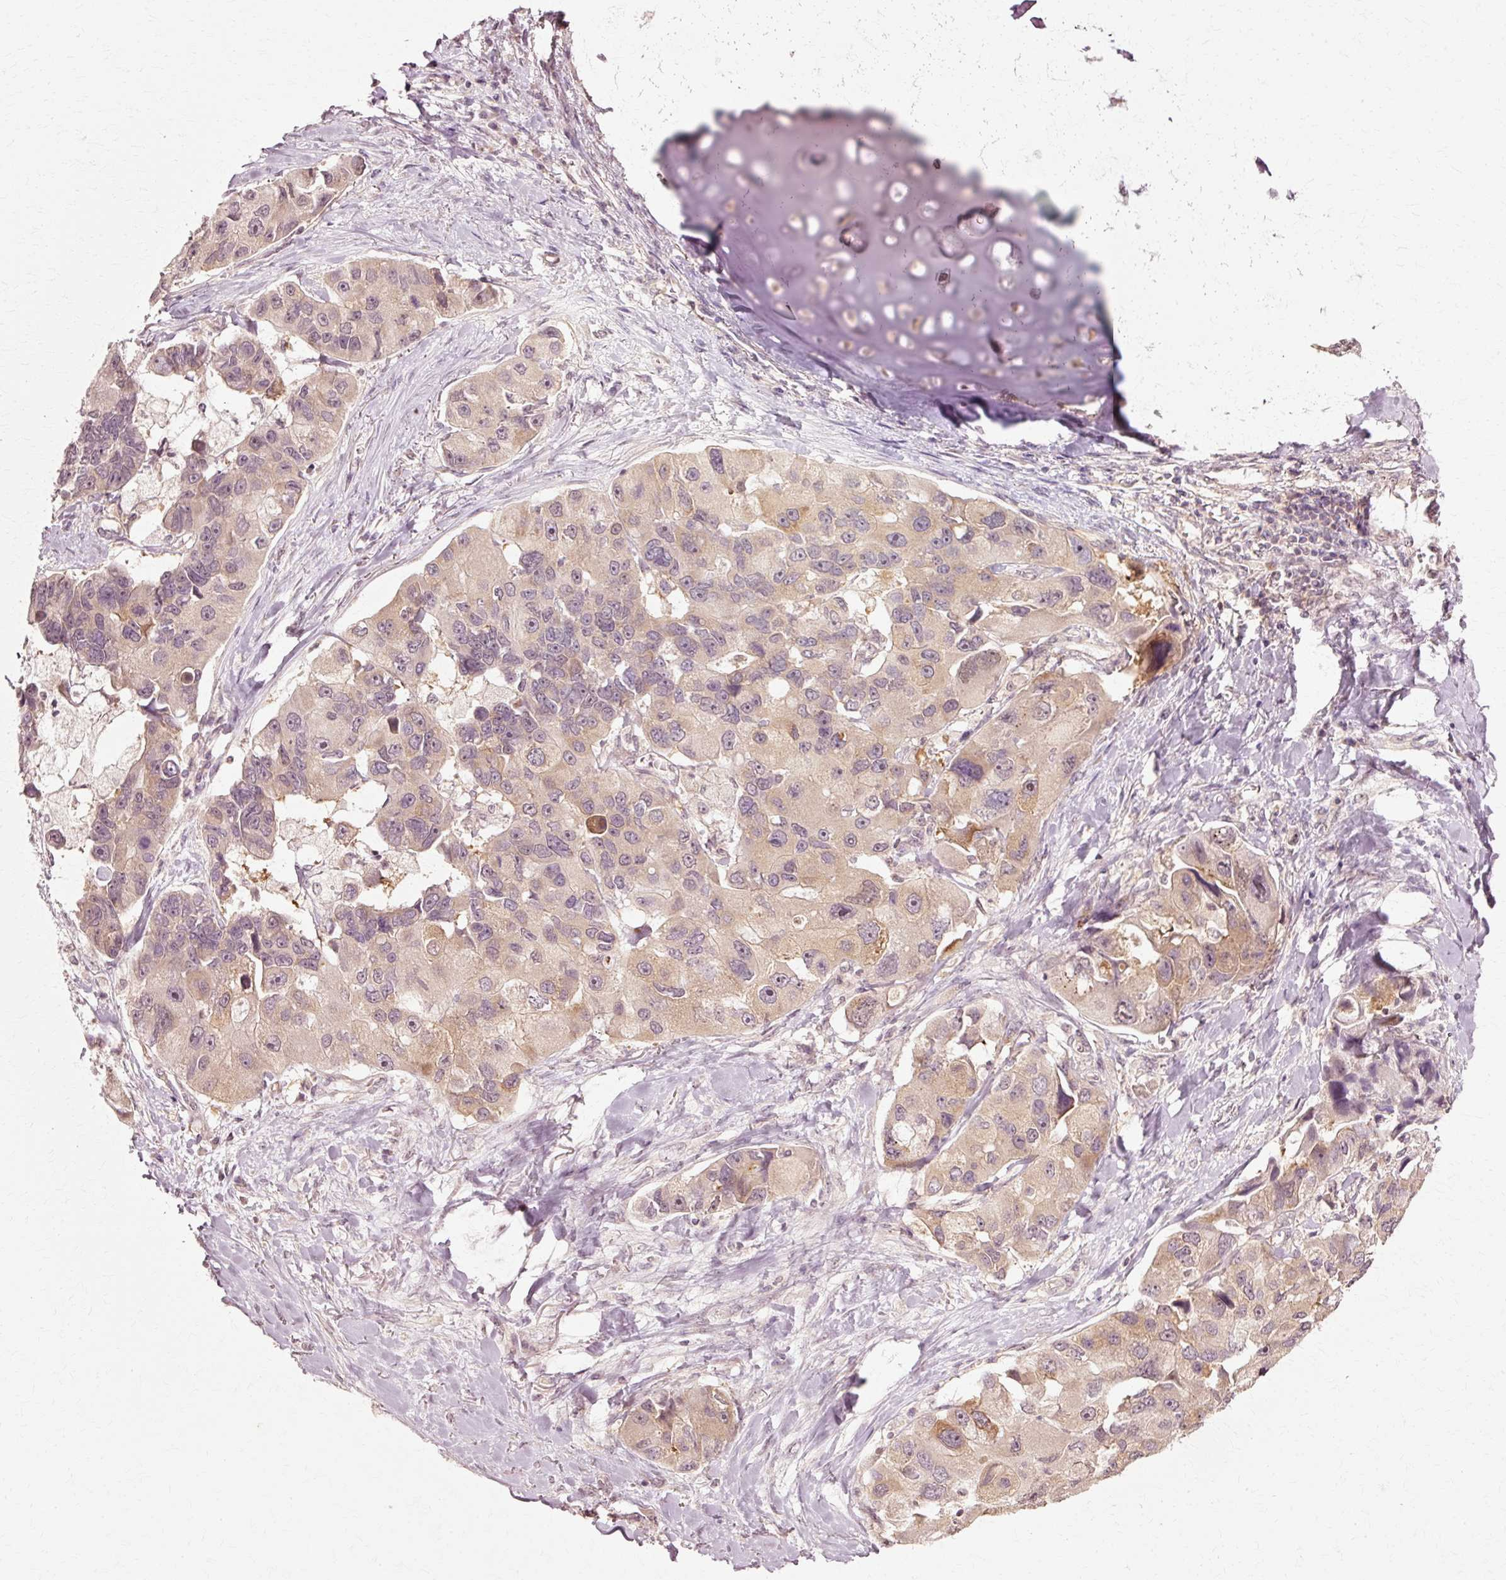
{"staining": {"intensity": "weak", "quantity": ">75%", "location": "cytoplasmic/membranous"}, "tissue": "lung cancer", "cell_type": "Tumor cells", "image_type": "cancer", "snomed": [{"axis": "morphology", "description": "Adenocarcinoma, NOS"}, {"axis": "topography", "description": "Lung"}], "caption": "Lung cancer (adenocarcinoma) stained with DAB (3,3'-diaminobenzidine) immunohistochemistry shows low levels of weak cytoplasmic/membranous expression in approximately >75% of tumor cells.", "gene": "RGPD5", "patient": {"sex": "female", "age": 54}}